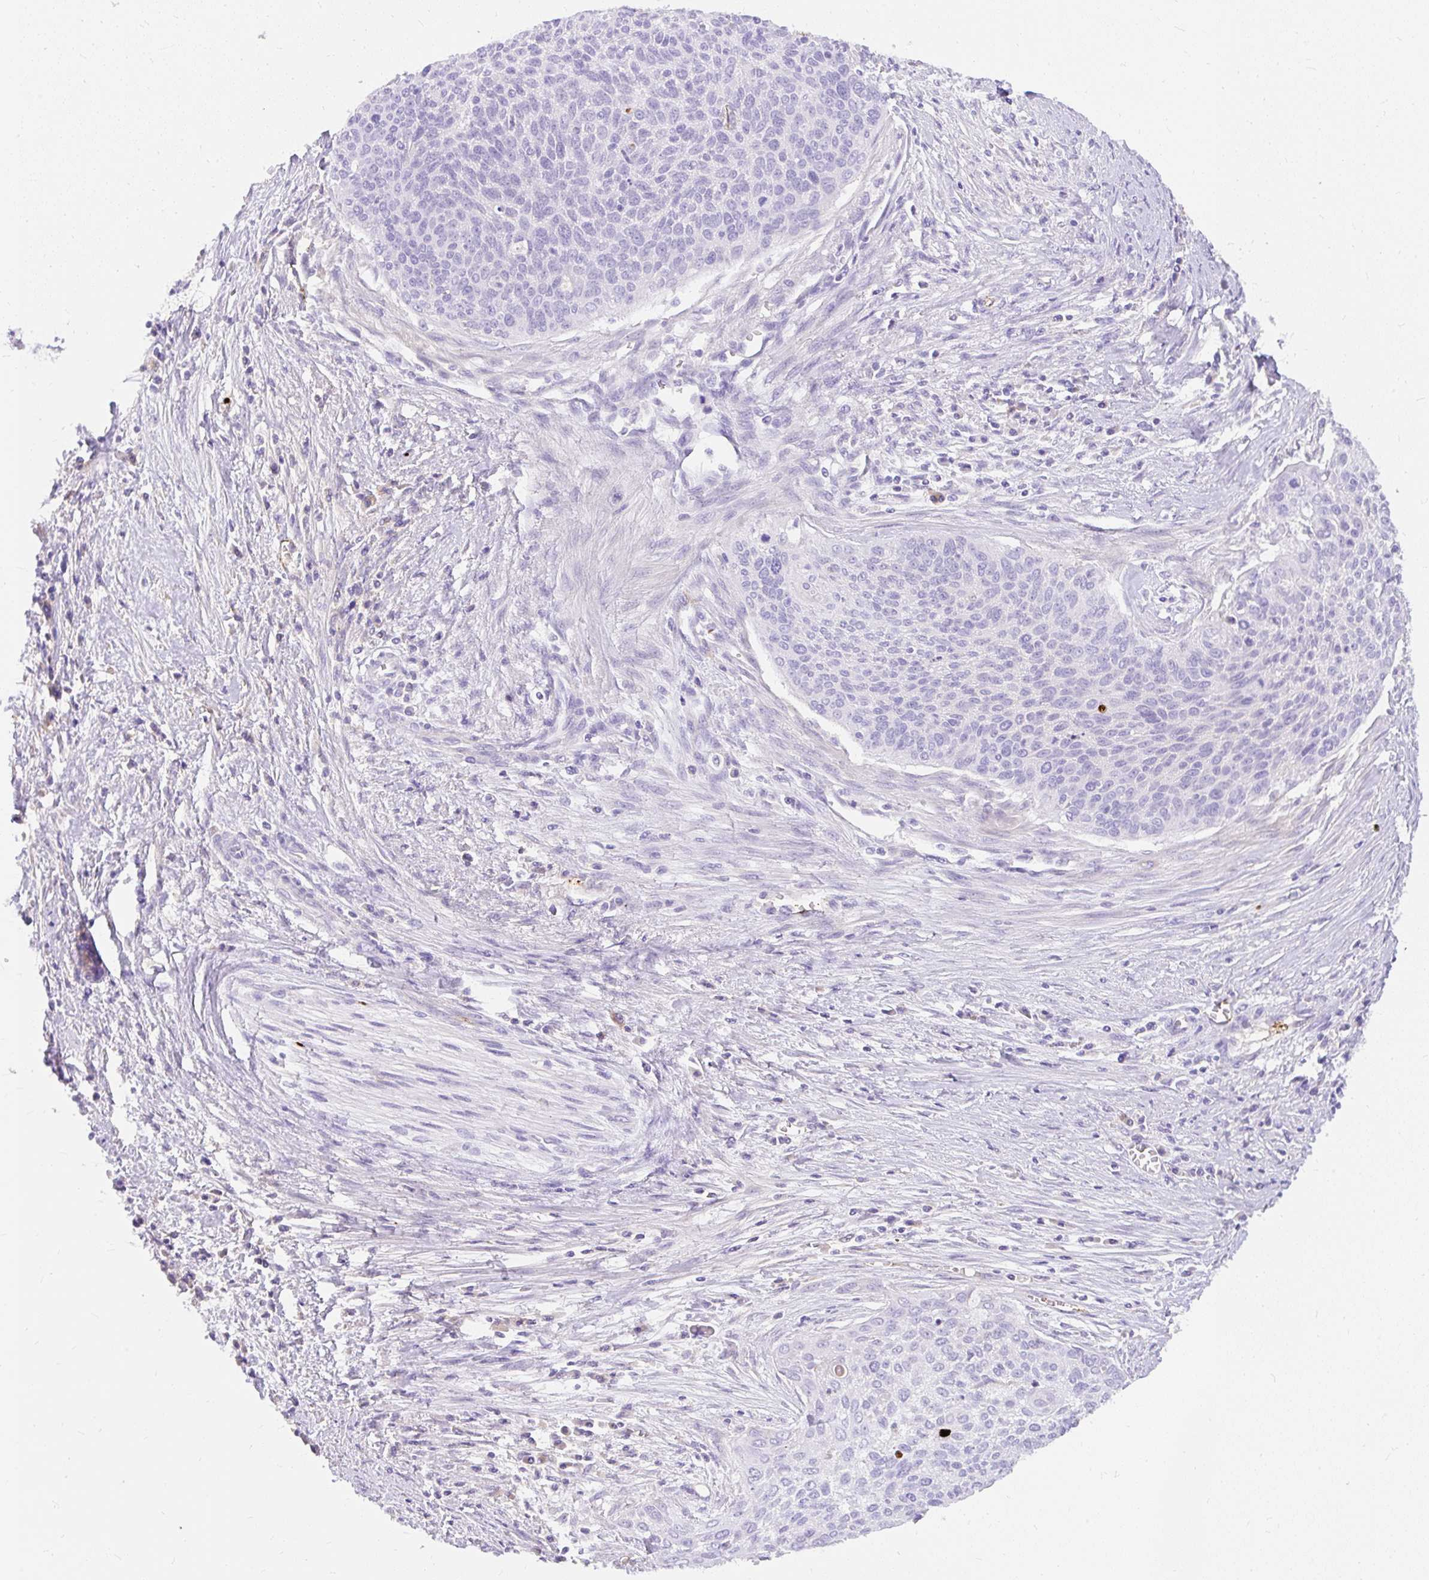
{"staining": {"intensity": "negative", "quantity": "none", "location": "none"}, "tissue": "cervical cancer", "cell_type": "Tumor cells", "image_type": "cancer", "snomed": [{"axis": "morphology", "description": "Squamous cell carcinoma, NOS"}, {"axis": "topography", "description": "Cervix"}], "caption": "Immunohistochemistry histopathology image of human cervical cancer (squamous cell carcinoma) stained for a protein (brown), which shows no staining in tumor cells.", "gene": "APOC4-APOC2", "patient": {"sex": "female", "age": 55}}